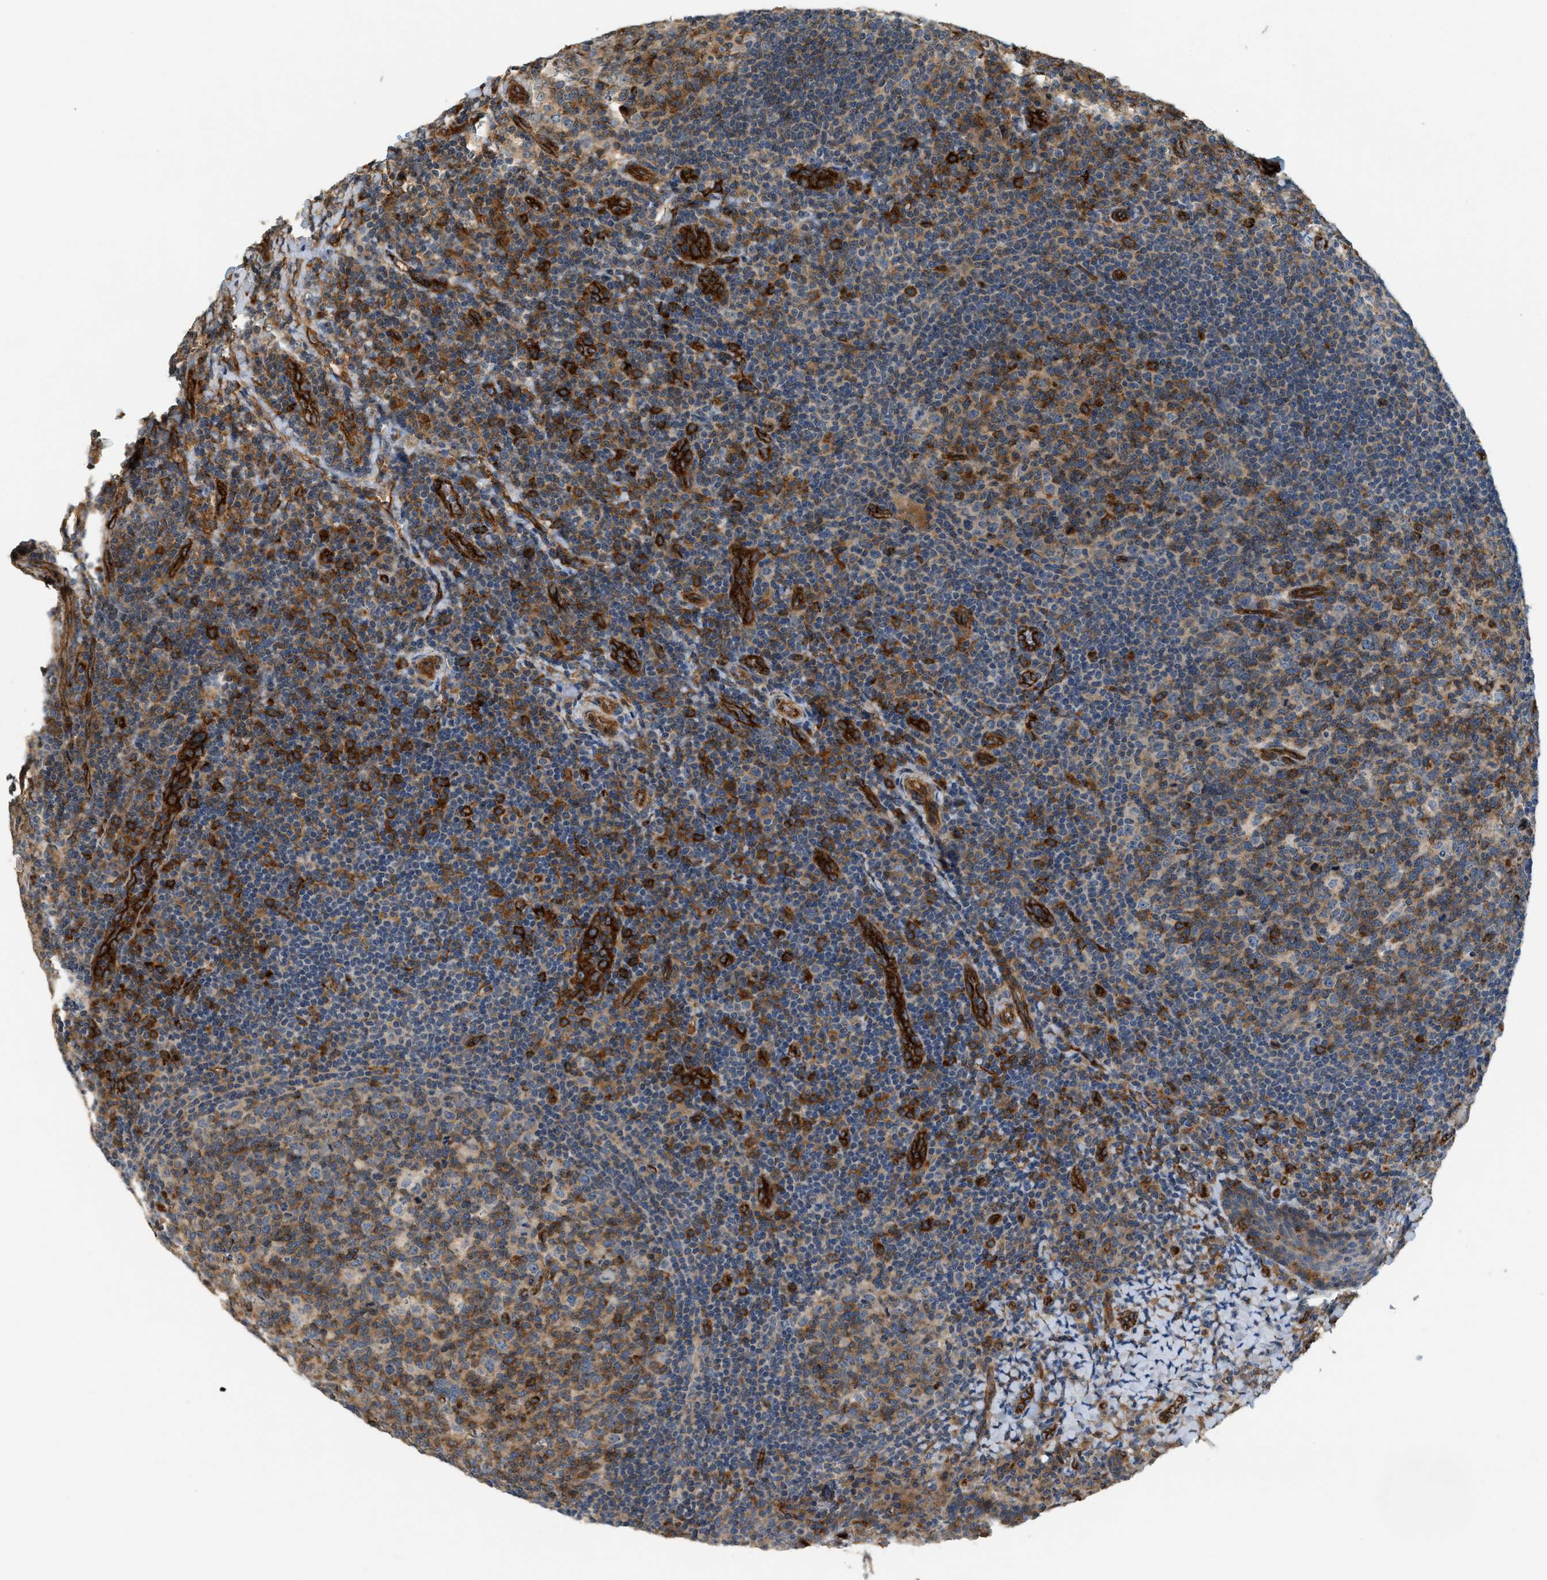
{"staining": {"intensity": "moderate", "quantity": "25%-75%", "location": "cytoplasmic/membranous"}, "tissue": "tonsil", "cell_type": "Germinal center cells", "image_type": "normal", "snomed": [{"axis": "morphology", "description": "Normal tissue, NOS"}, {"axis": "topography", "description": "Tonsil"}], "caption": "Protein analysis of benign tonsil exhibits moderate cytoplasmic/membranous expression in approximately 25%-75% of germinal center cells. Nuclei are stained in blue.", "gene": "HIP1", "patient": {"sex": "male", "age": 17}}